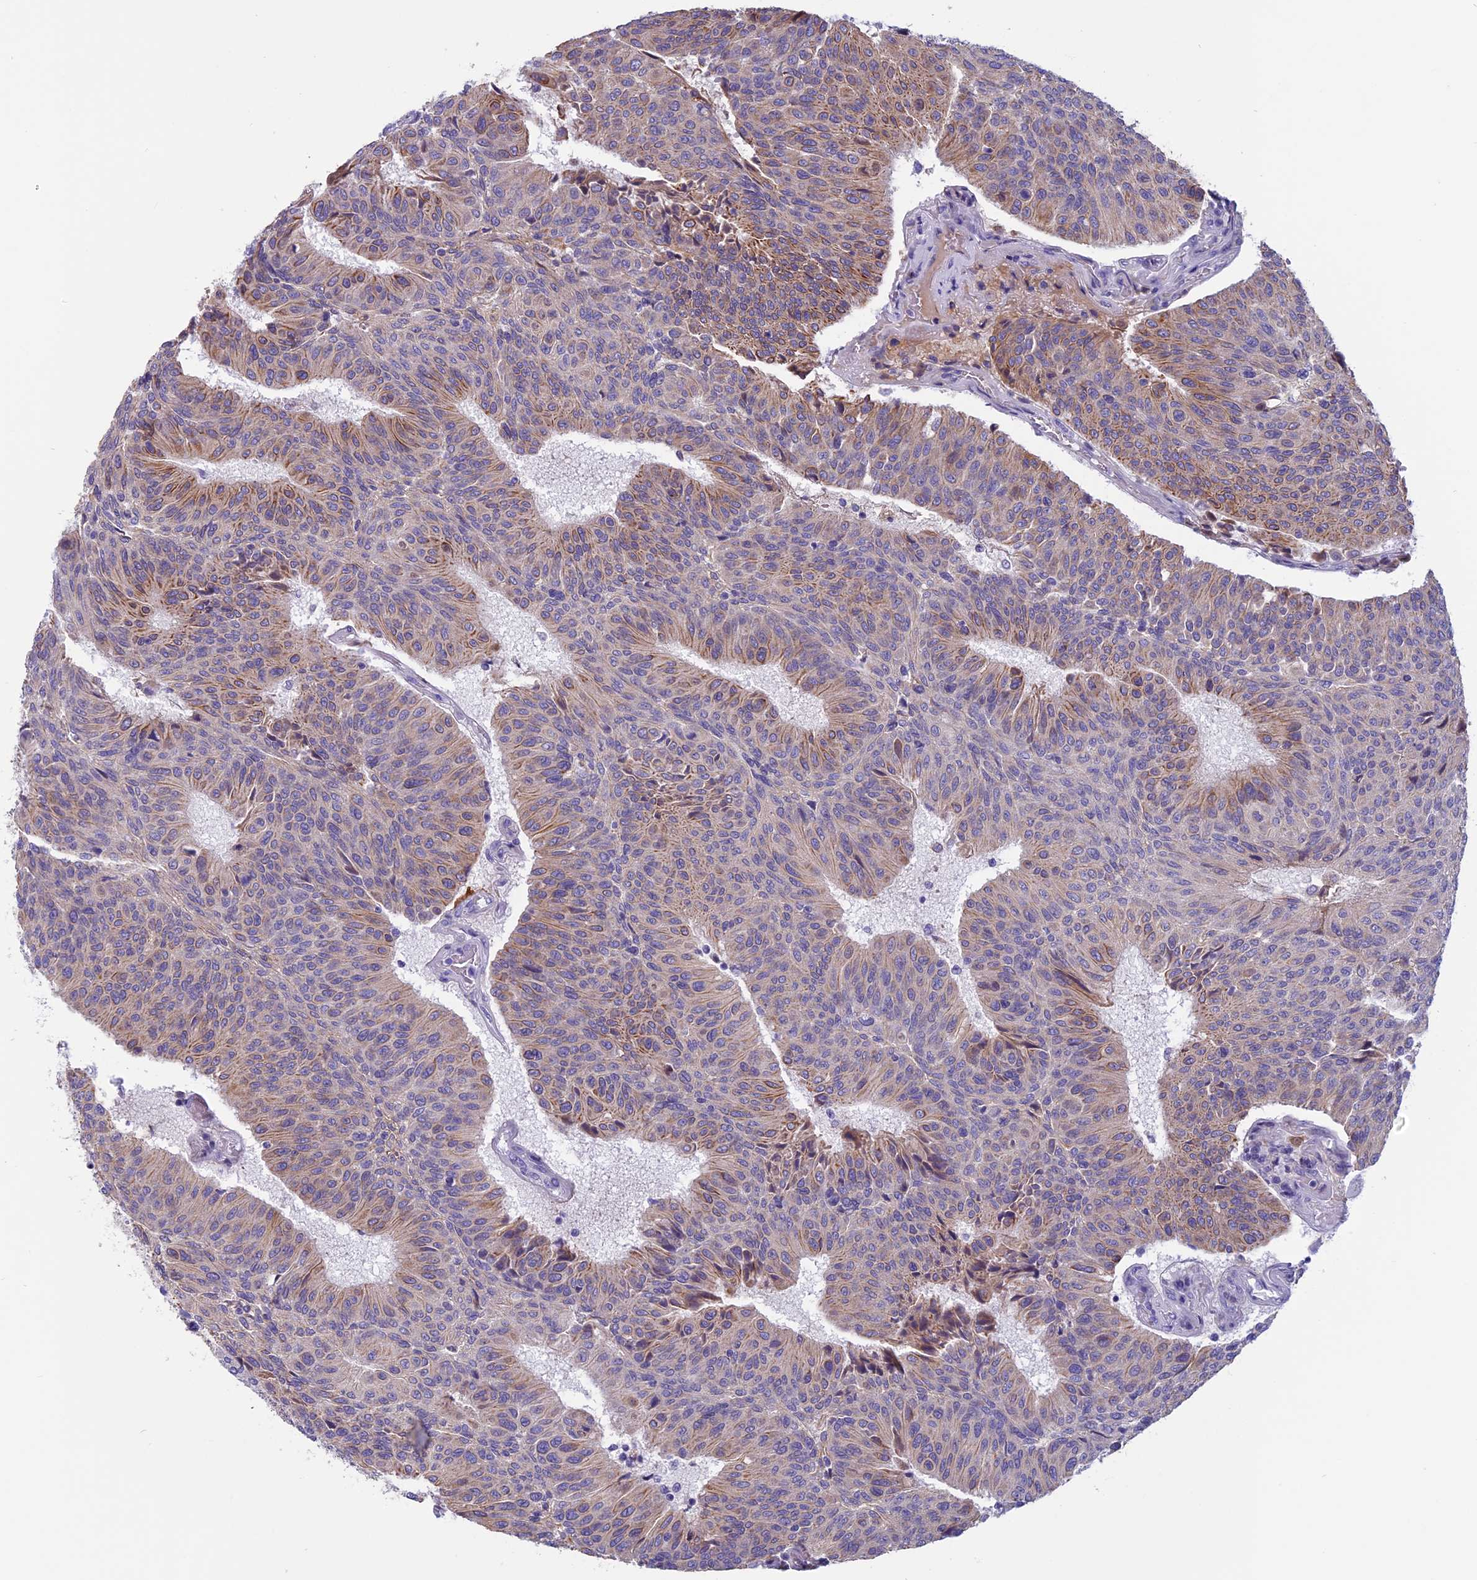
{"staining": {"intensity": "moderate", "quantity": "<25%", "location": "cytoplasmic/membranous"}, "tissue": "urothelial cancer", "cell_type": "Tumor cells", "image_type": "cancer", "snomed": [{"axis": "morphology", "description": "Urothelial carcinoma, High grade"}, {"axis": "topography", "description": "Urinary bladder"}], "caption": "The image displays staining of urothelial cancer, revealing moderate cytoplasmic/membranous protein expression (brown color) within tumor cells.", "gene": "ANGPTL2", "patient": {"sex": "male", "age": 66}}